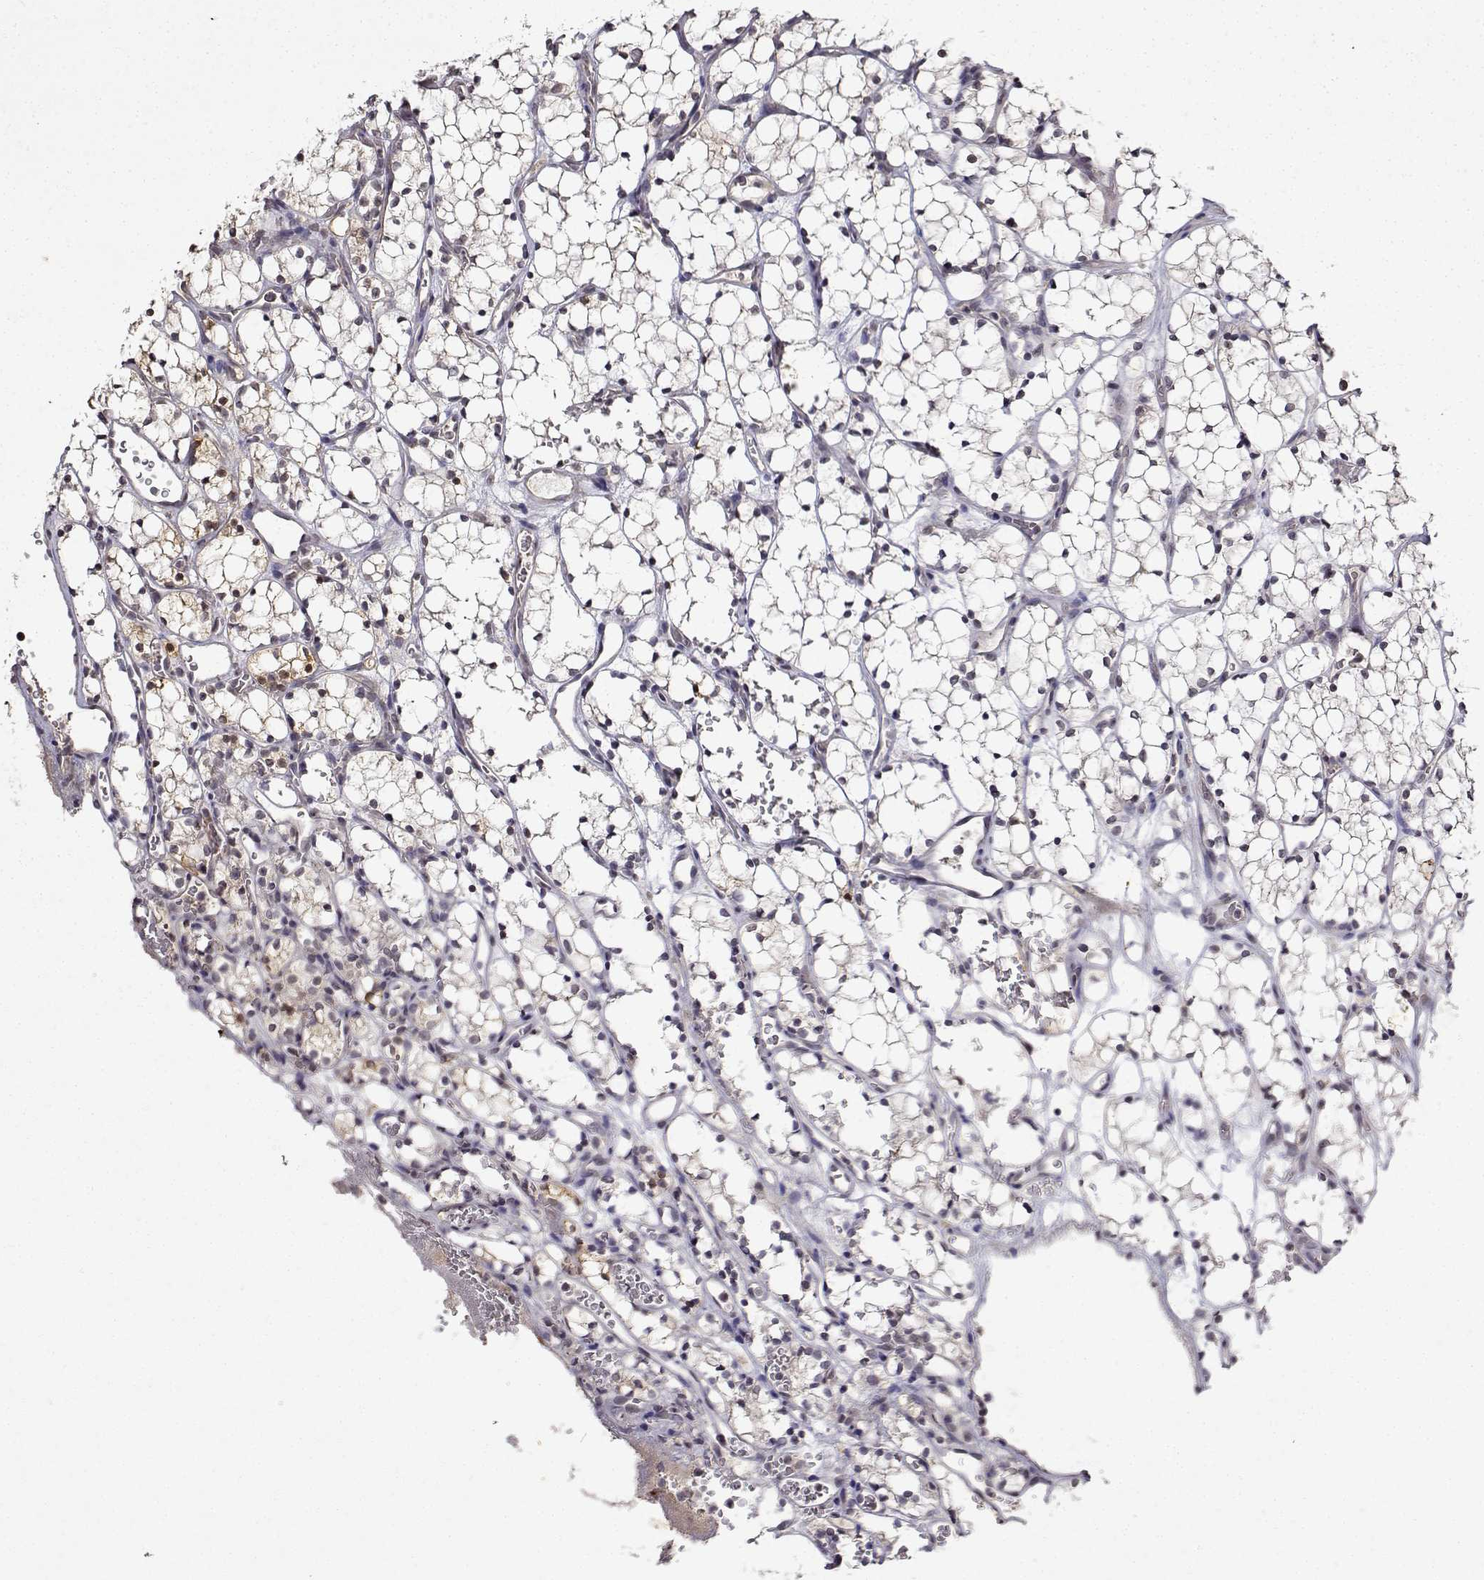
{"staining": {"intensity": "negative", "quantity": "none", "location": "none"}, "tissue": "renal cancer", "cell_type": "Tumor cells", "image_type": "cancer", "snomed": [{"axis": "morphology", "description": "Adenocarcinoma, NOS"}, {"axis": "topography", "description": "Kidney"}], "caption": "Immunohistochemistry histopathology image of neoplastic tissue: renal cancer stained with DAB demonstrates no significant protein staining in tumor cells.", "gene": "BDNF", "patient": {"sex": "female", "age": 69}}